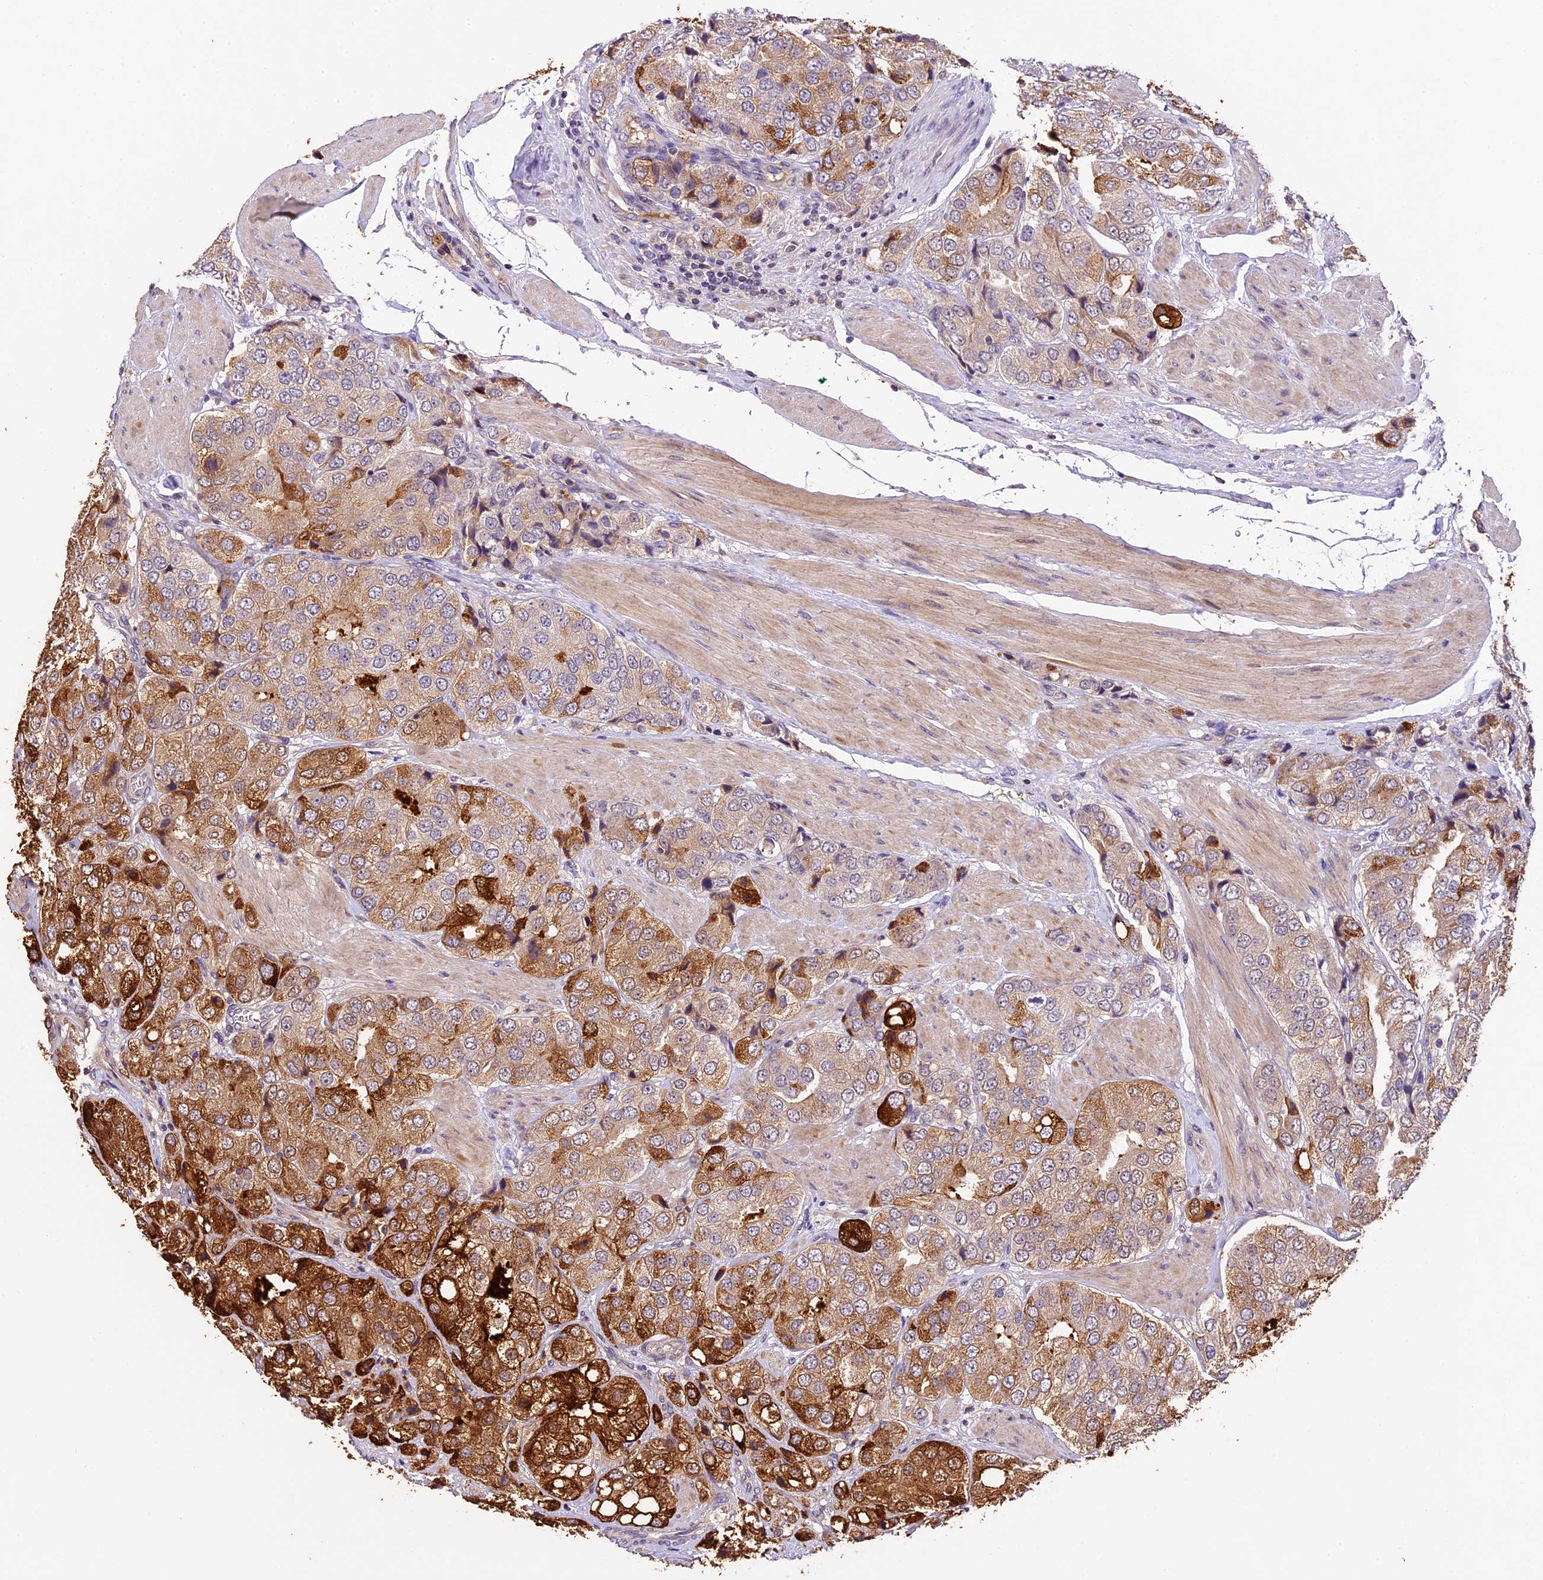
{"staining": {"intensity": "strong", "quantity": "<25%", "location": "cytoplasmic/membranous"}, "tissue": "prostate cancer", "cell_type": "Tumor cells", "image_type": "cancer", "snomed": [{"axis": "morphology", "description": "Adenocarcinoma, High grade"}, {"axis": "topography", "description": "Prostate"}], "caption": "Immunohistochemistry (IHC) (DAB (3,3'-diaminobenzidine)) staining of human prostate cancer shows strong cytoplasmic/membranous protein expression in approximately <25% of tumor cells.", "gene": "DGKH", "patient": {"sex": "male", "age": 50}}